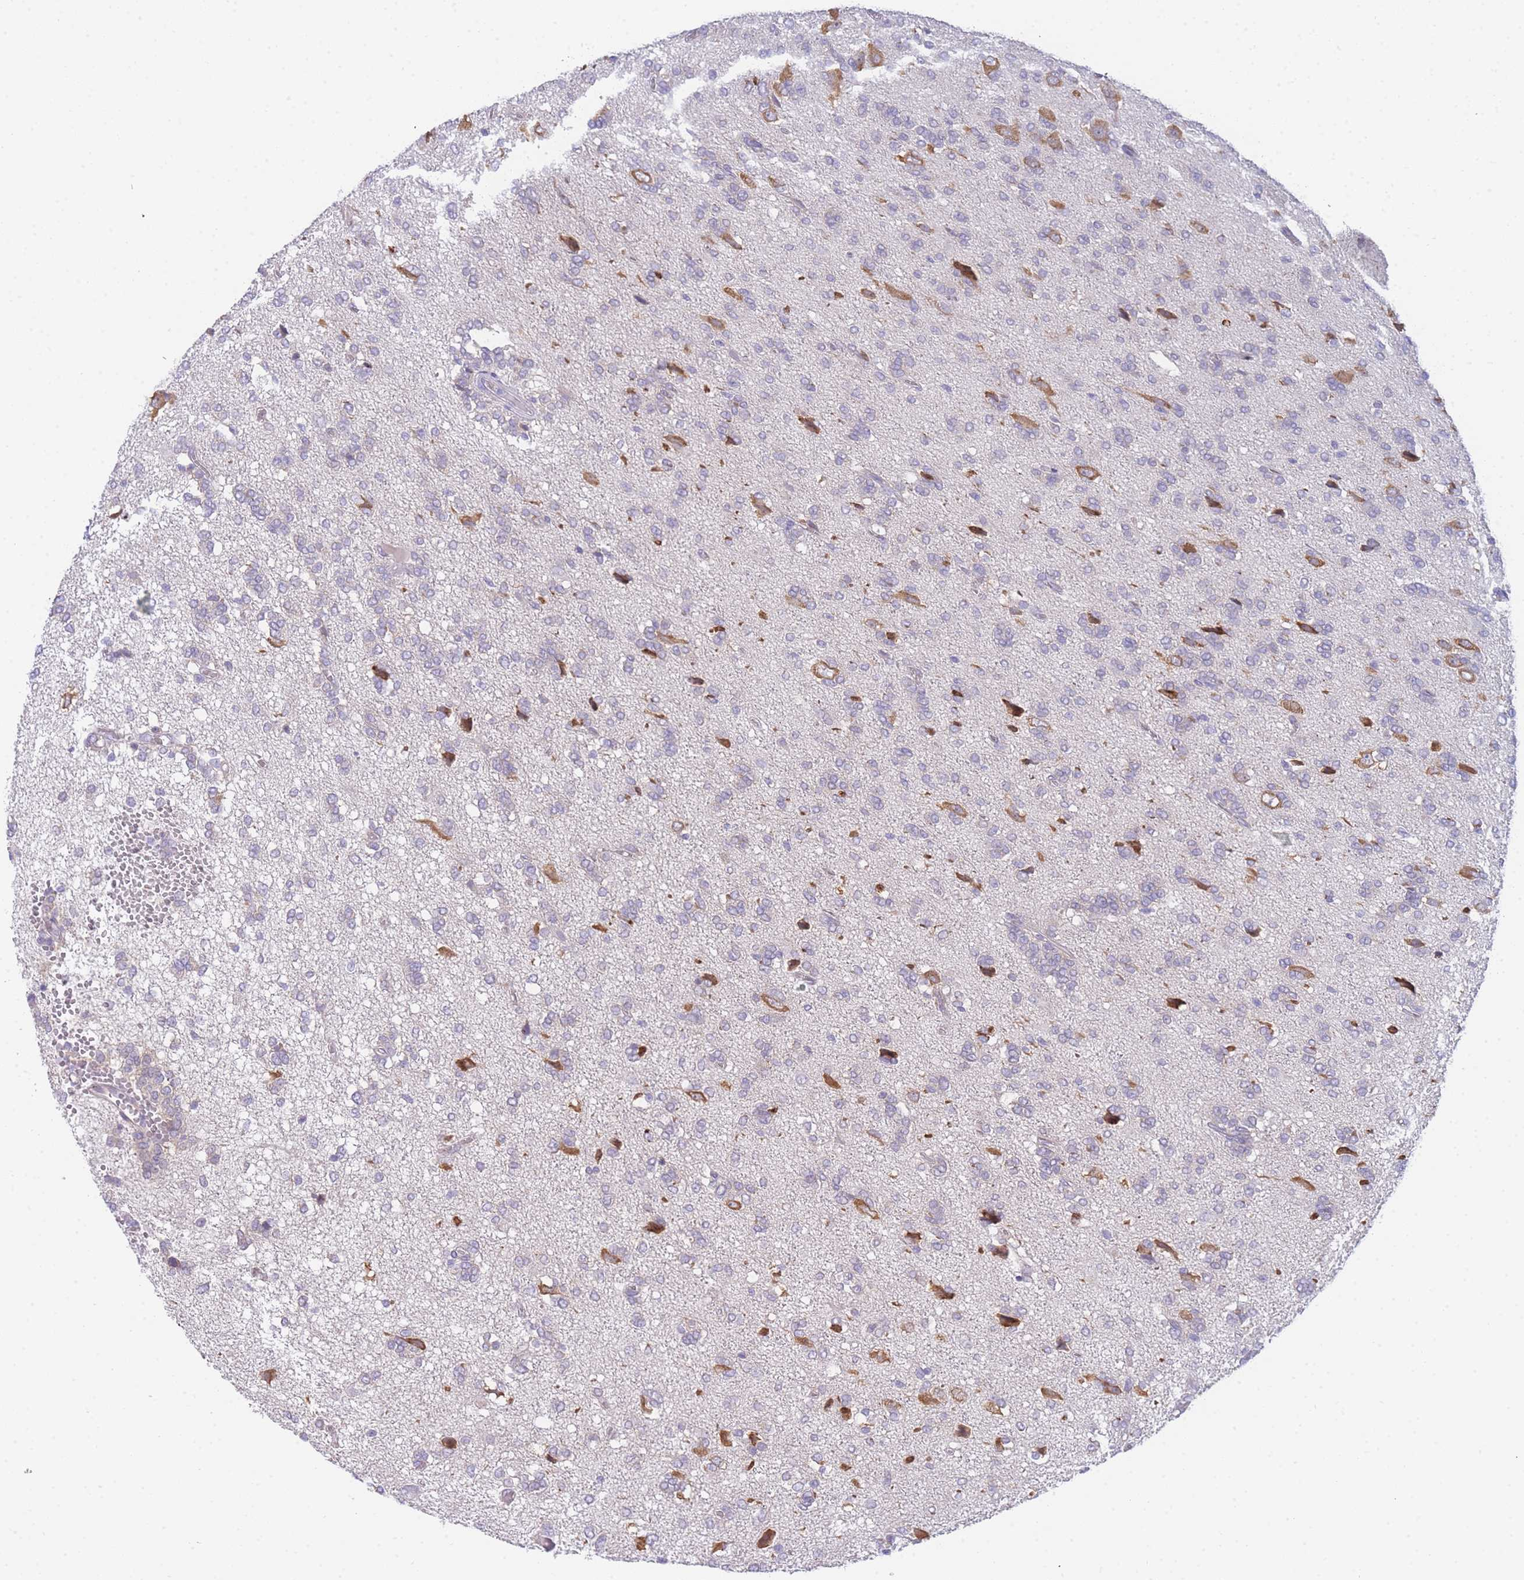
{"staining": {"intensity": "negative", "quantity": "none", "location": "none"}, "tissue": "glioma", "cell_type": "Tumor cells", "image_type": "cancer", "snomed": [{"axis": "morphology", "description": "Glioma, malignant, High grade"}, {"axis": "topography", "description": "Brain"}], "caption": "Malignant glioma (high-grade) was stained to show a protein in brown. There is no significant staining in tumor cells.", "gene": "ZNF510", "patient": {"sex": "female", "age": 59}}